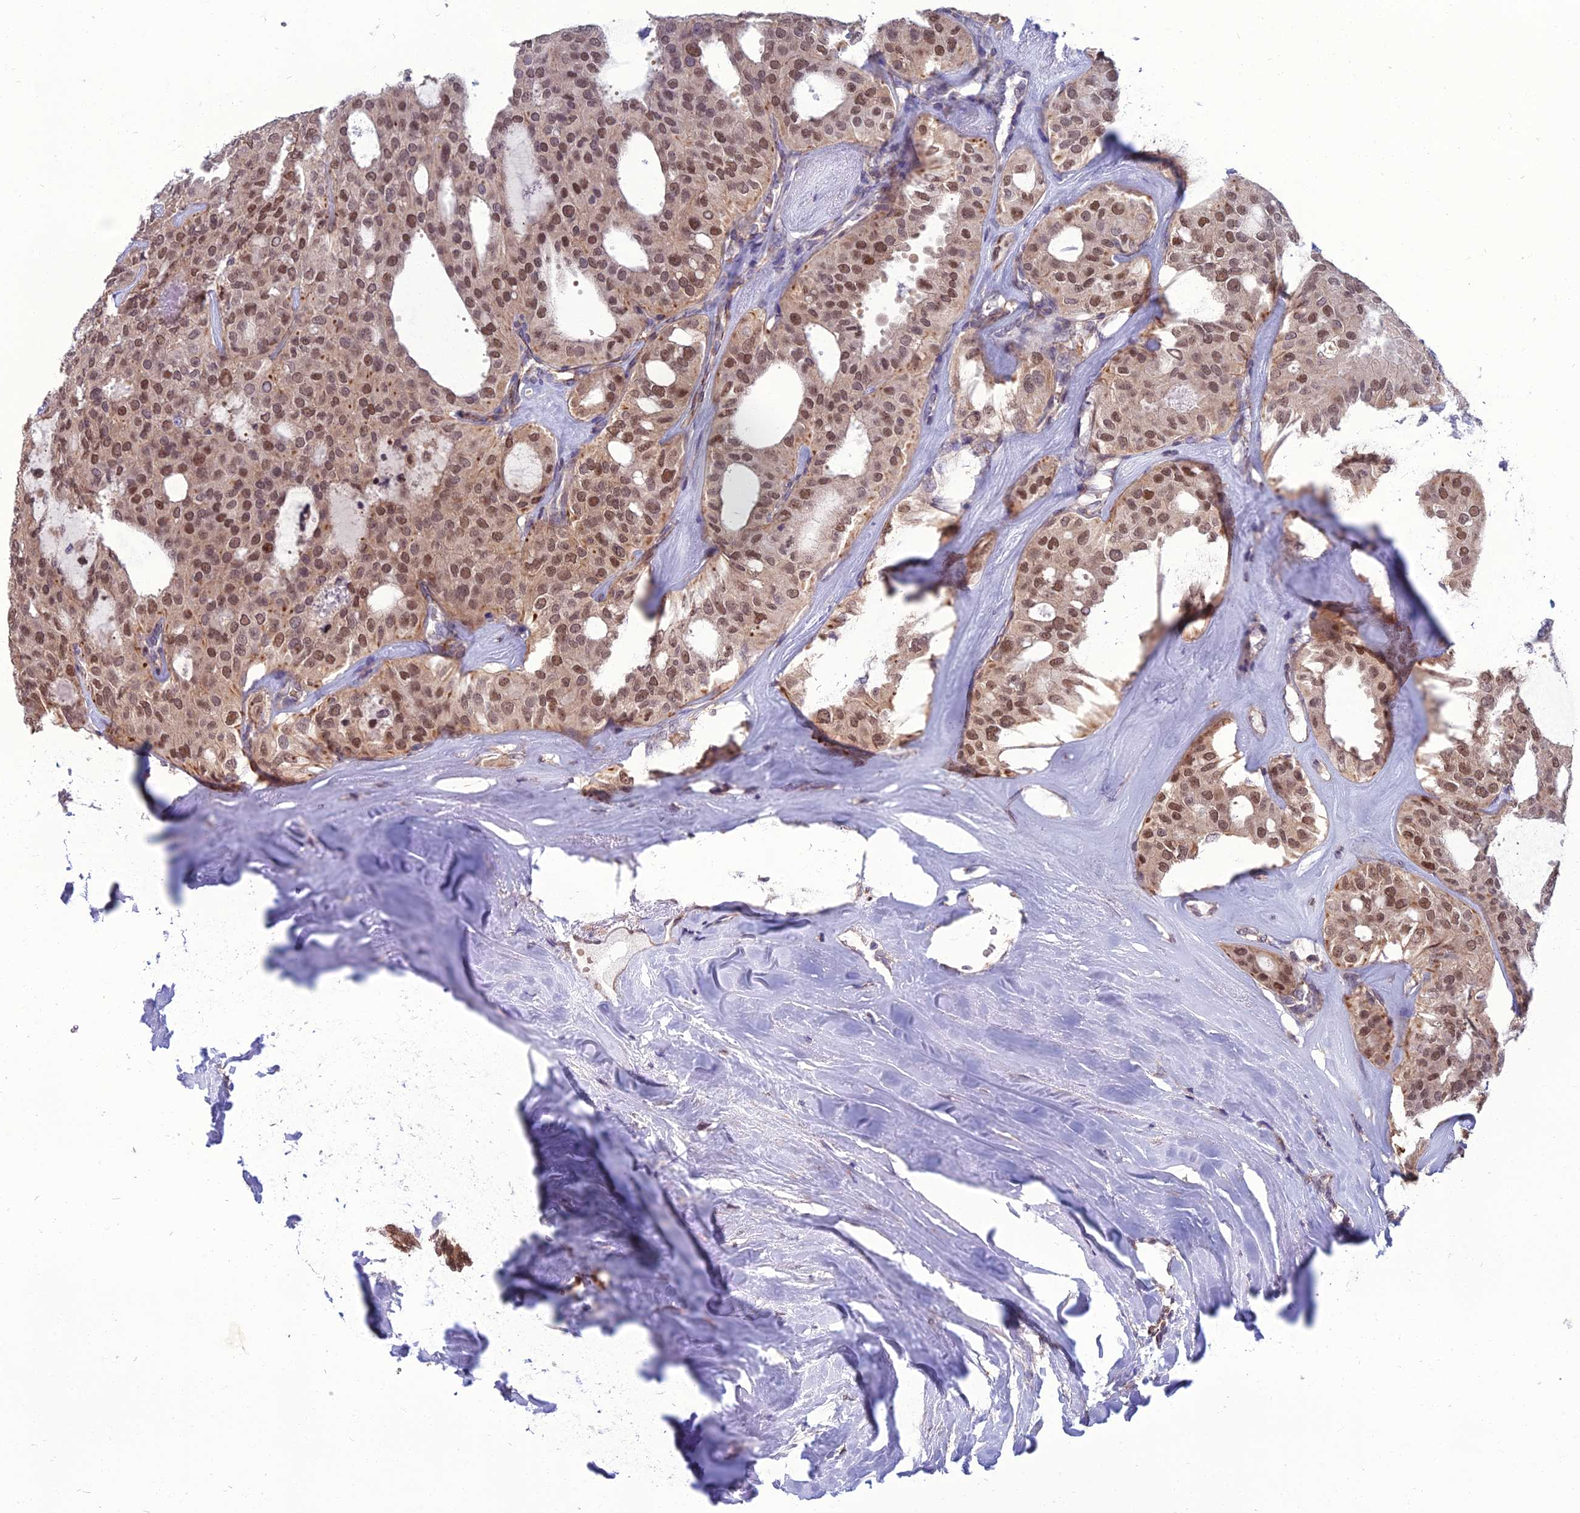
{"staining": {"intensity": "moderate", "quantity": ">75%", "location": "nuclear"}, "tissue": "thyroid cancer", "cell_type": "Tumor cells", "image_type": "cancer", "snomed": [{"axis": "morphology", "description": "Follicular adenoma carcinoma, NOS"}, {"axis": "topography", "description": "Thyroid gland"}], "caption": "The immunohistochemical stain highlights moderate nuclear expression in tumor cells of thyroid cancer (follicular adenoma carcinoma) tissue.", "gene": "NR4A3", "patient": {"sex": "male", "age": 75}}